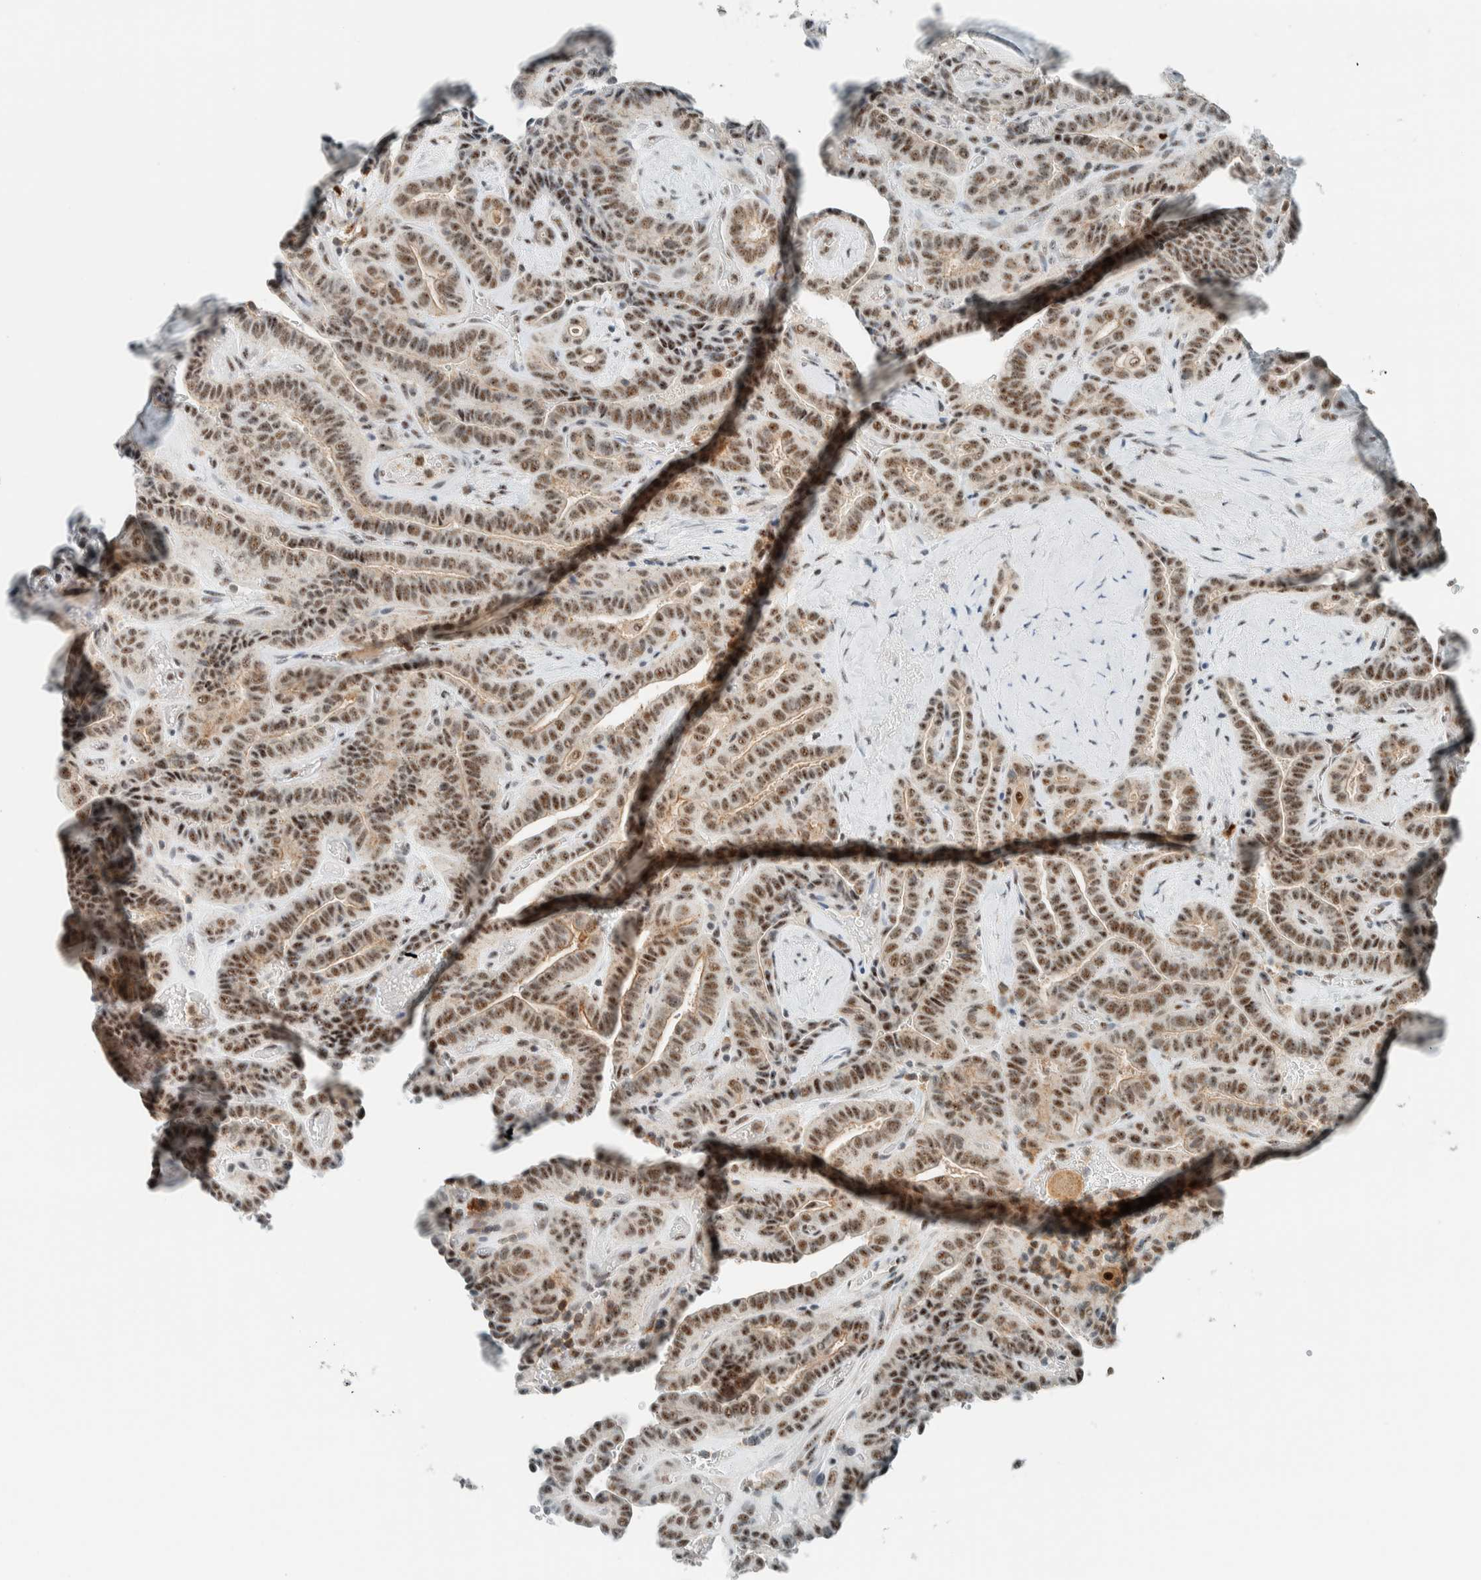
{"staining": {"intensity": "moderate", "quantity": ">75%", "location": "cytoplasmic/membranous,nuclear"}, "tissue": "thyroid cancer", "cell_type": "Tumor cells", "image_type": "cancer", "snomed": [{"axis": "morphology", "description": "Papillary adenocarcinoma, NOS"}, {"axis": "topography", "description": "Thyroid gland"}], "caption": "A micrograph showing moderate cytoplasmic/membranous and nuclear expression in about >75% of tumor cells in papillary adenocarcinoma (thyroid), as visualized by brown immunohistochemical staining.", "gene": "CYSRT1", "patient": {"sex": "male", "age": 77}}